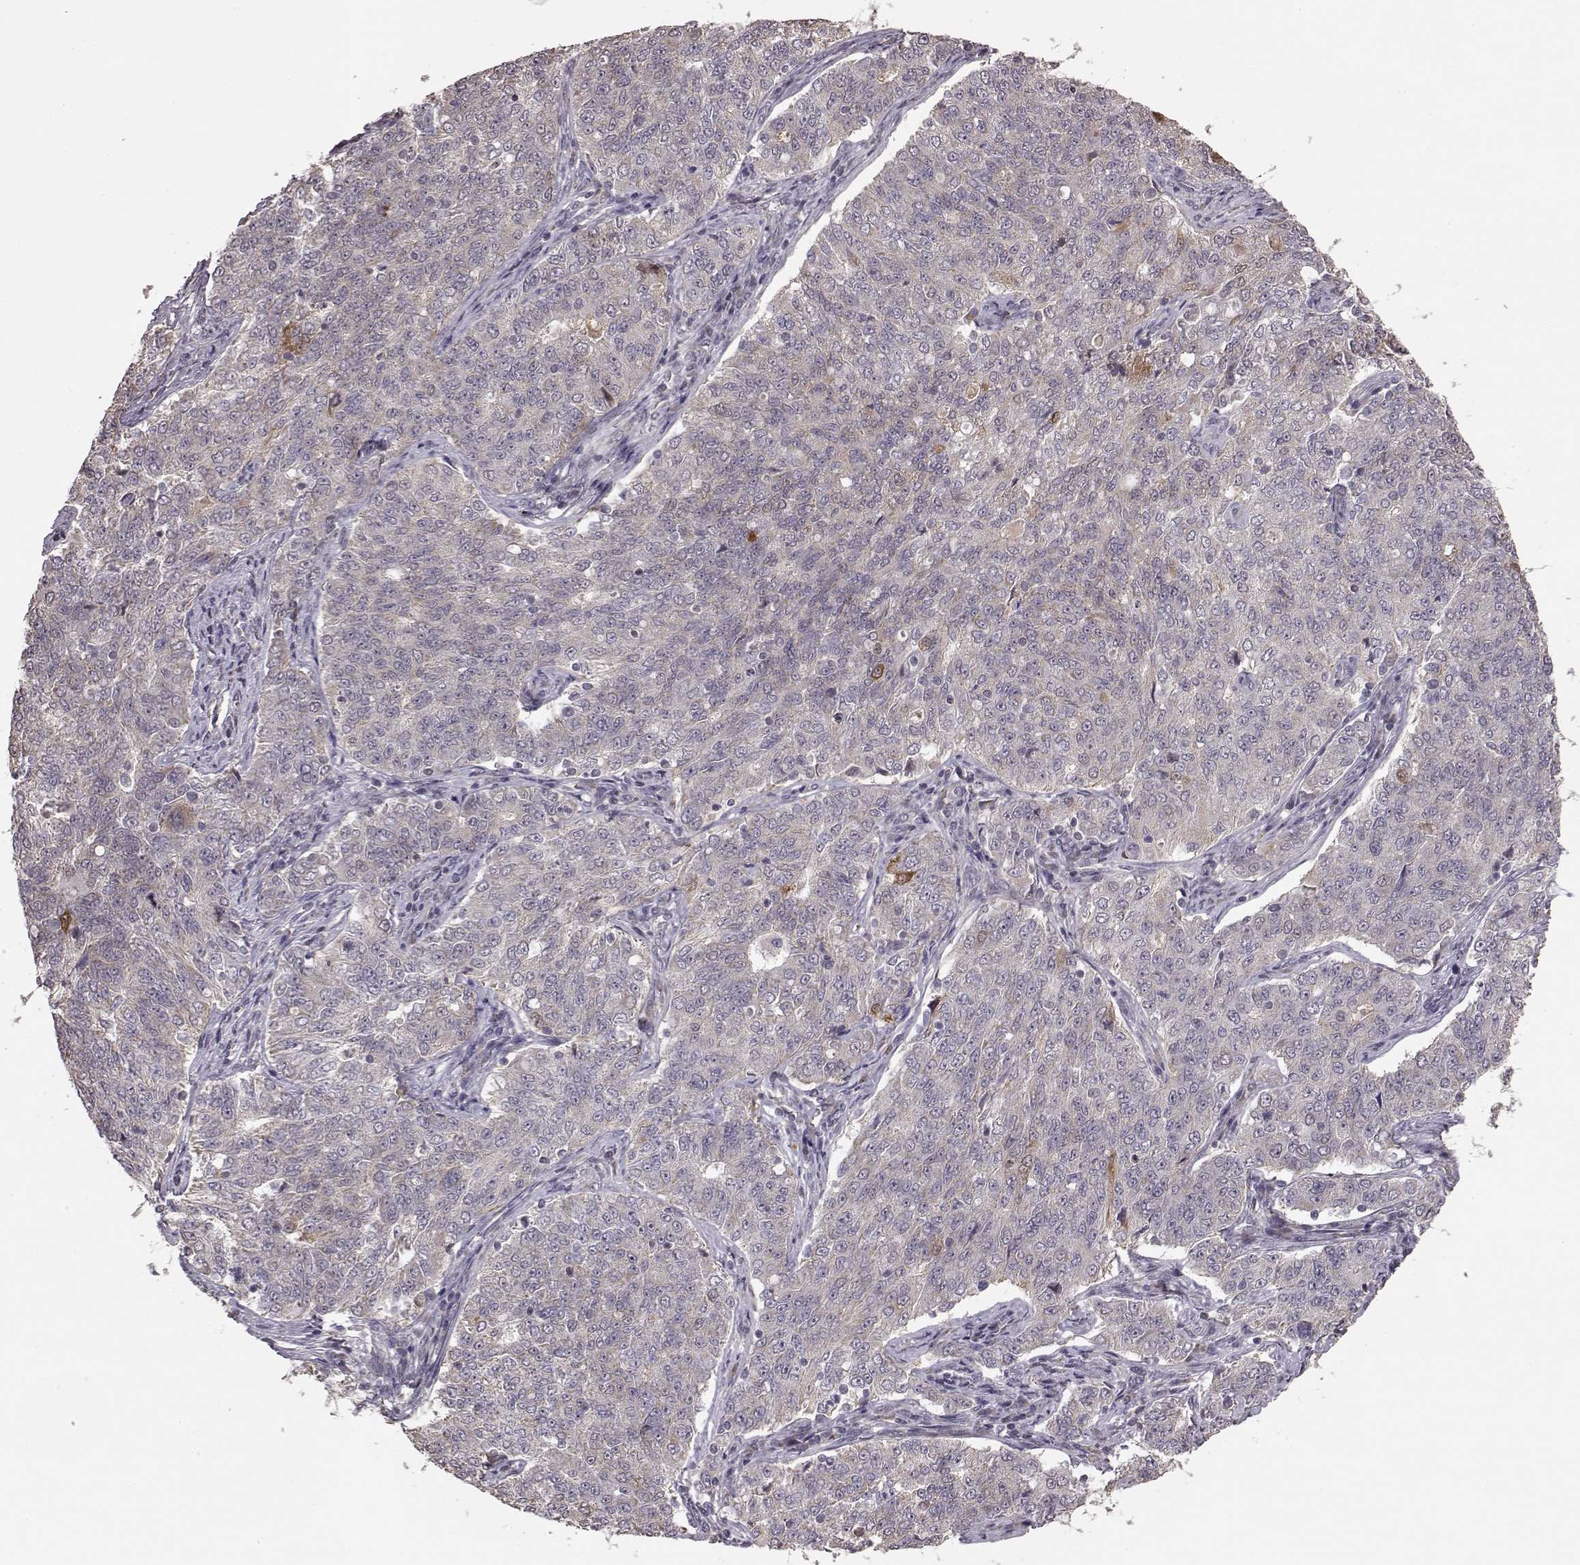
{"staining": {"intensity": "negative", "quantity": "none", "location": "none"}, "tissue": "endometrial cancer", "cell_type": "Tumor cells", "image_type": "cancer", "snomed": [{"axis": "morphology", "description": "Adenocarcinoma, NOS"}, {"axis": "topography", "description": "Endometrium"}], "caption": "This is an IHC micrograph of endometrial cancer. There is no staining in tumor cells.", "gene": "BACH2", "patient": {"sex": "female", "age": 43}}